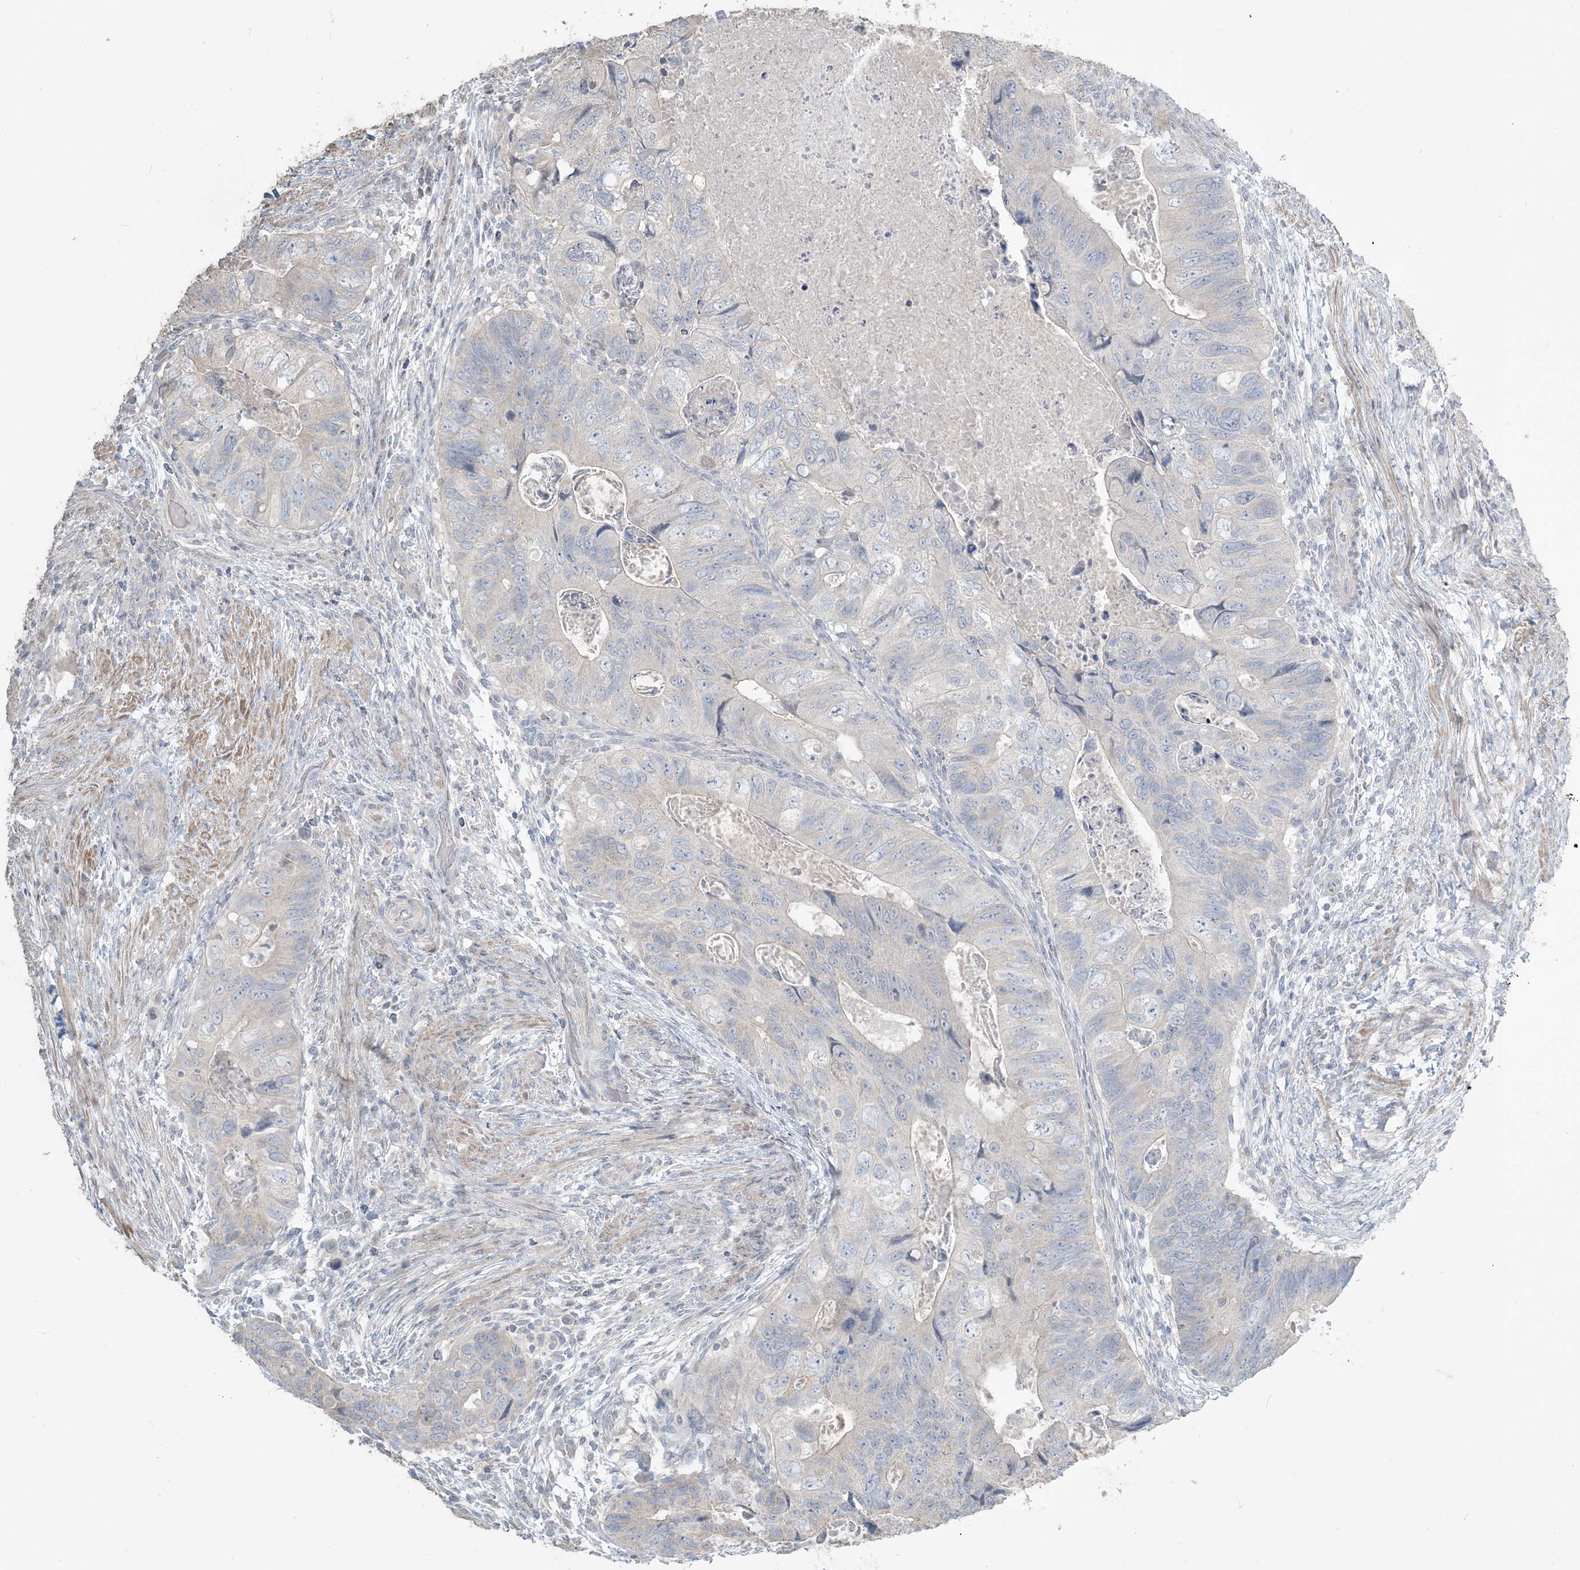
{"staining": {"intensity": "negative", "quantity": "none", "location": "none"}, "tissue": "colorectal cancer", "cell_type": "Tumor cells", "image_type": "cancer", "snomed": [{"axis": "morphology", "description": "Adenocarcinoma, NOS"}, {"axis": "topography", "description": "Rectum"}], "caption": "A histopathology image of human colorectal cancer (adenocarcinoma) is negative for staining in tumor cells.", "gene": "NPHS2", "patient": {"sex": "male", "age": 63}}